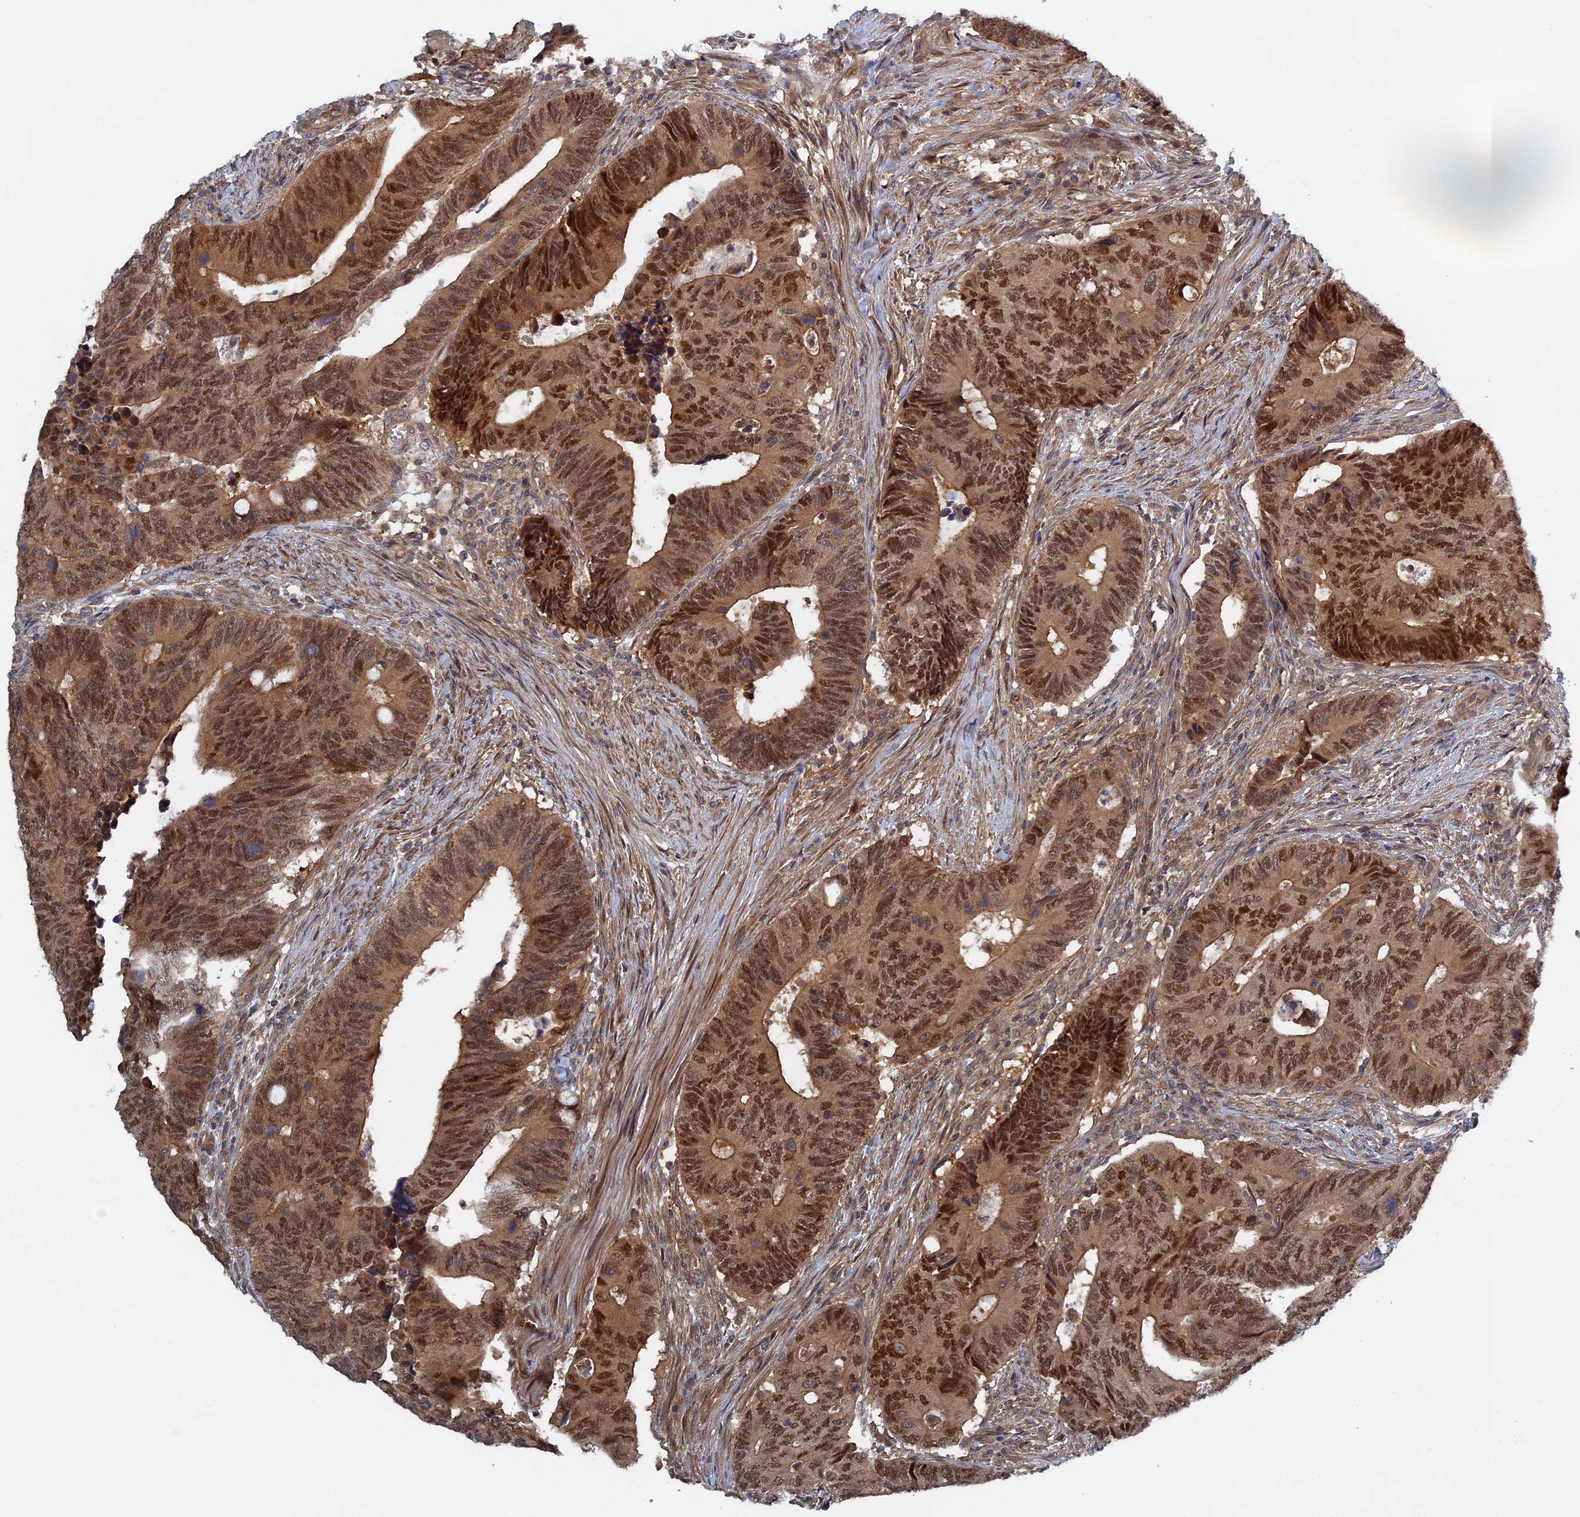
{"staining": {"intensity": "strong", "quantity": ">75%", "location": "cytoplasmic/membranous,nuclear"}, "tissue": "colorectal cancer", "cell_type": "Tumor cells", "image_type": "cancer", "snomed": [{"axis": "morphology", "description": "Adenocarcinoma, NOS"}, {"axis": "topography", "description": "Colon"}], "caption": "Protein positivity by IHC reveals strong cytoplasmic/membranous and nuclear positivity in approximately >75% of tumor cells in colorectal cancer.", "gene": "ELOVL6", "patient": {"sex": "male", "age": 87}}